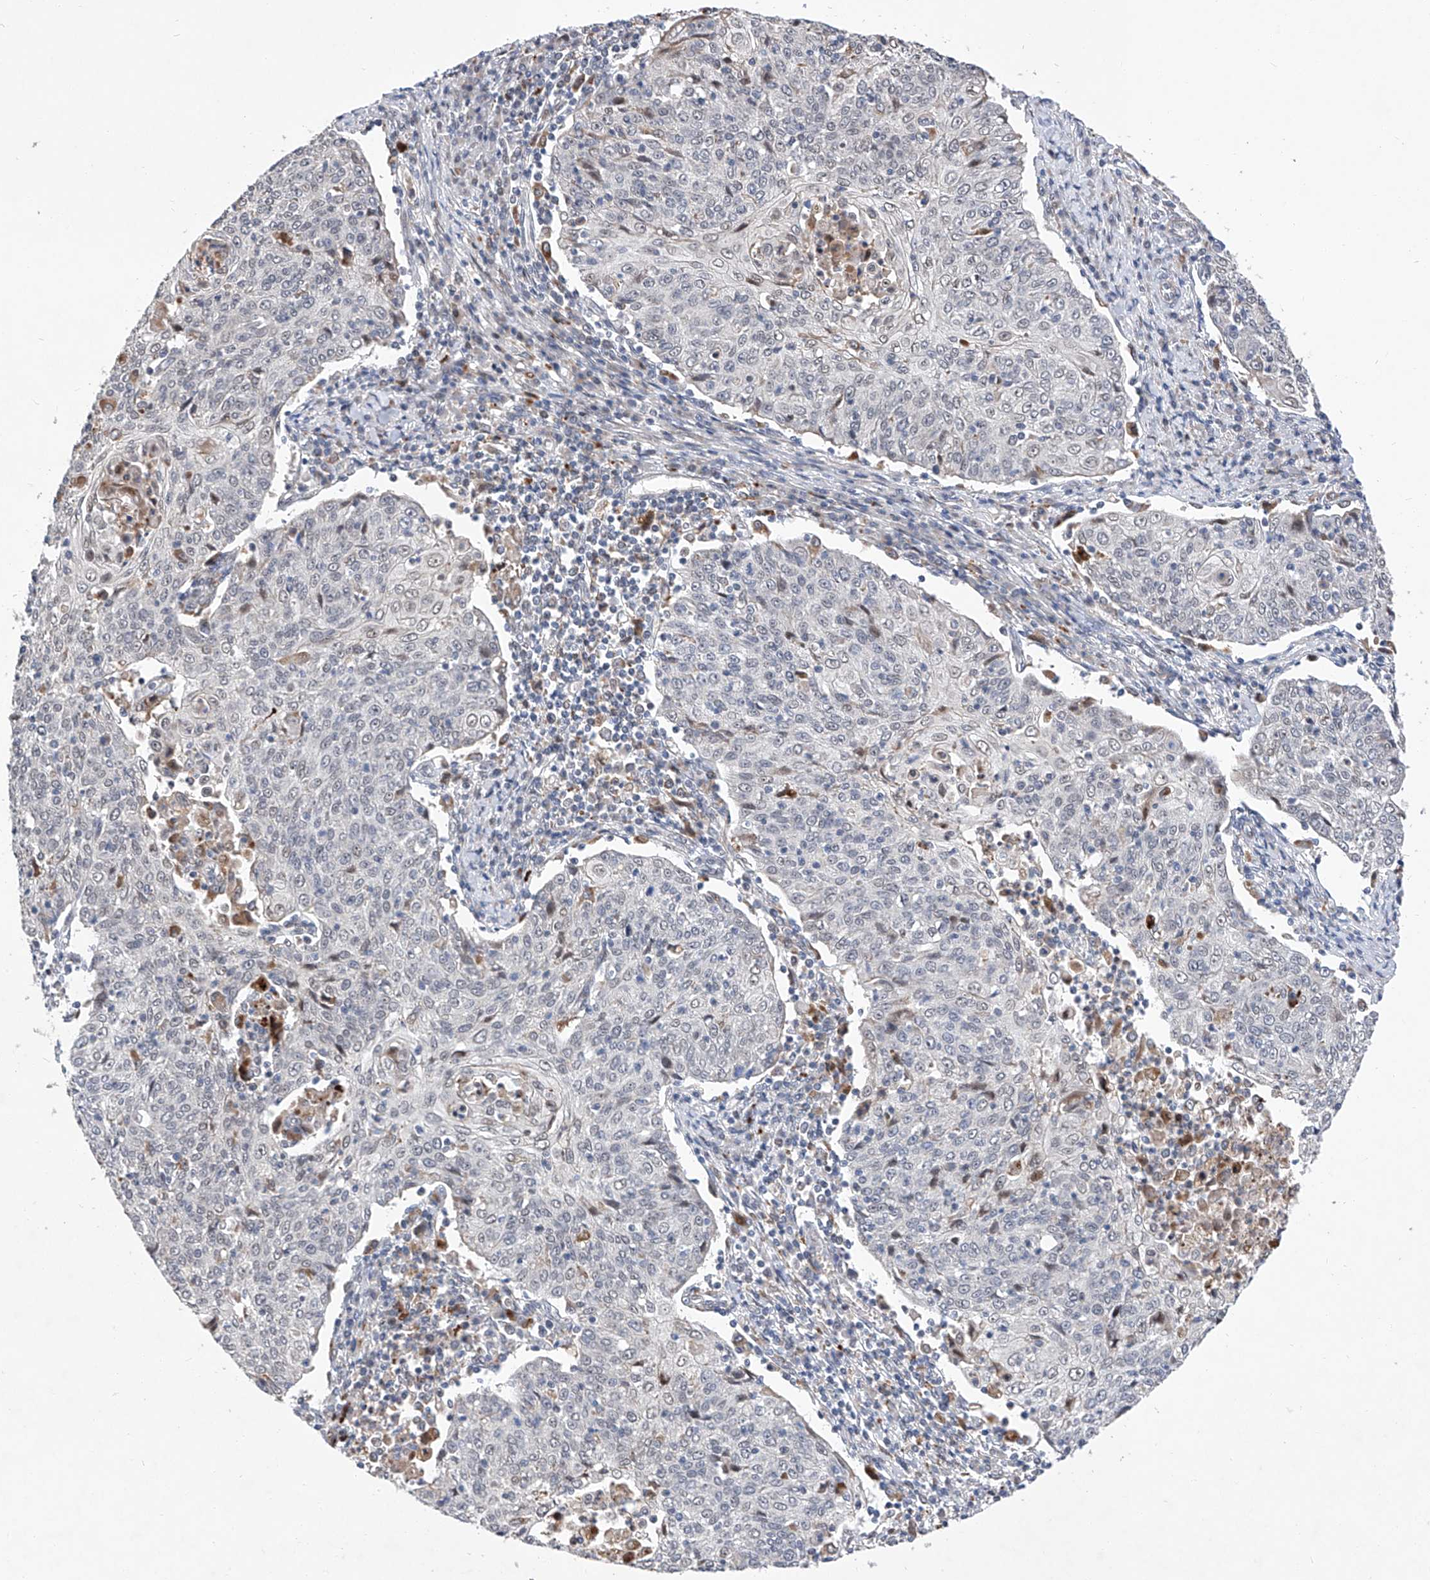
{"staining": {"intensity": "negative", "quantity": "none", "location": "none"}, "tissue": "cervical cancer", "cell_type": "Tumor cells", "image_type": "cancer", "snomed": [{"axis": "morphology", "description": "Squamous cell carcinoma, NOS"}, {"axis": "topography", "description": "Cervix"}], "caption": "A high-resolution photomicrograph shows immunohistochemistry (IHC) staining of cervical squamous cell carcinoma, which displays no significant positivity in tumor cells.", "gene": "FARP2", "patient": {"sex": "female", "age": 48}}